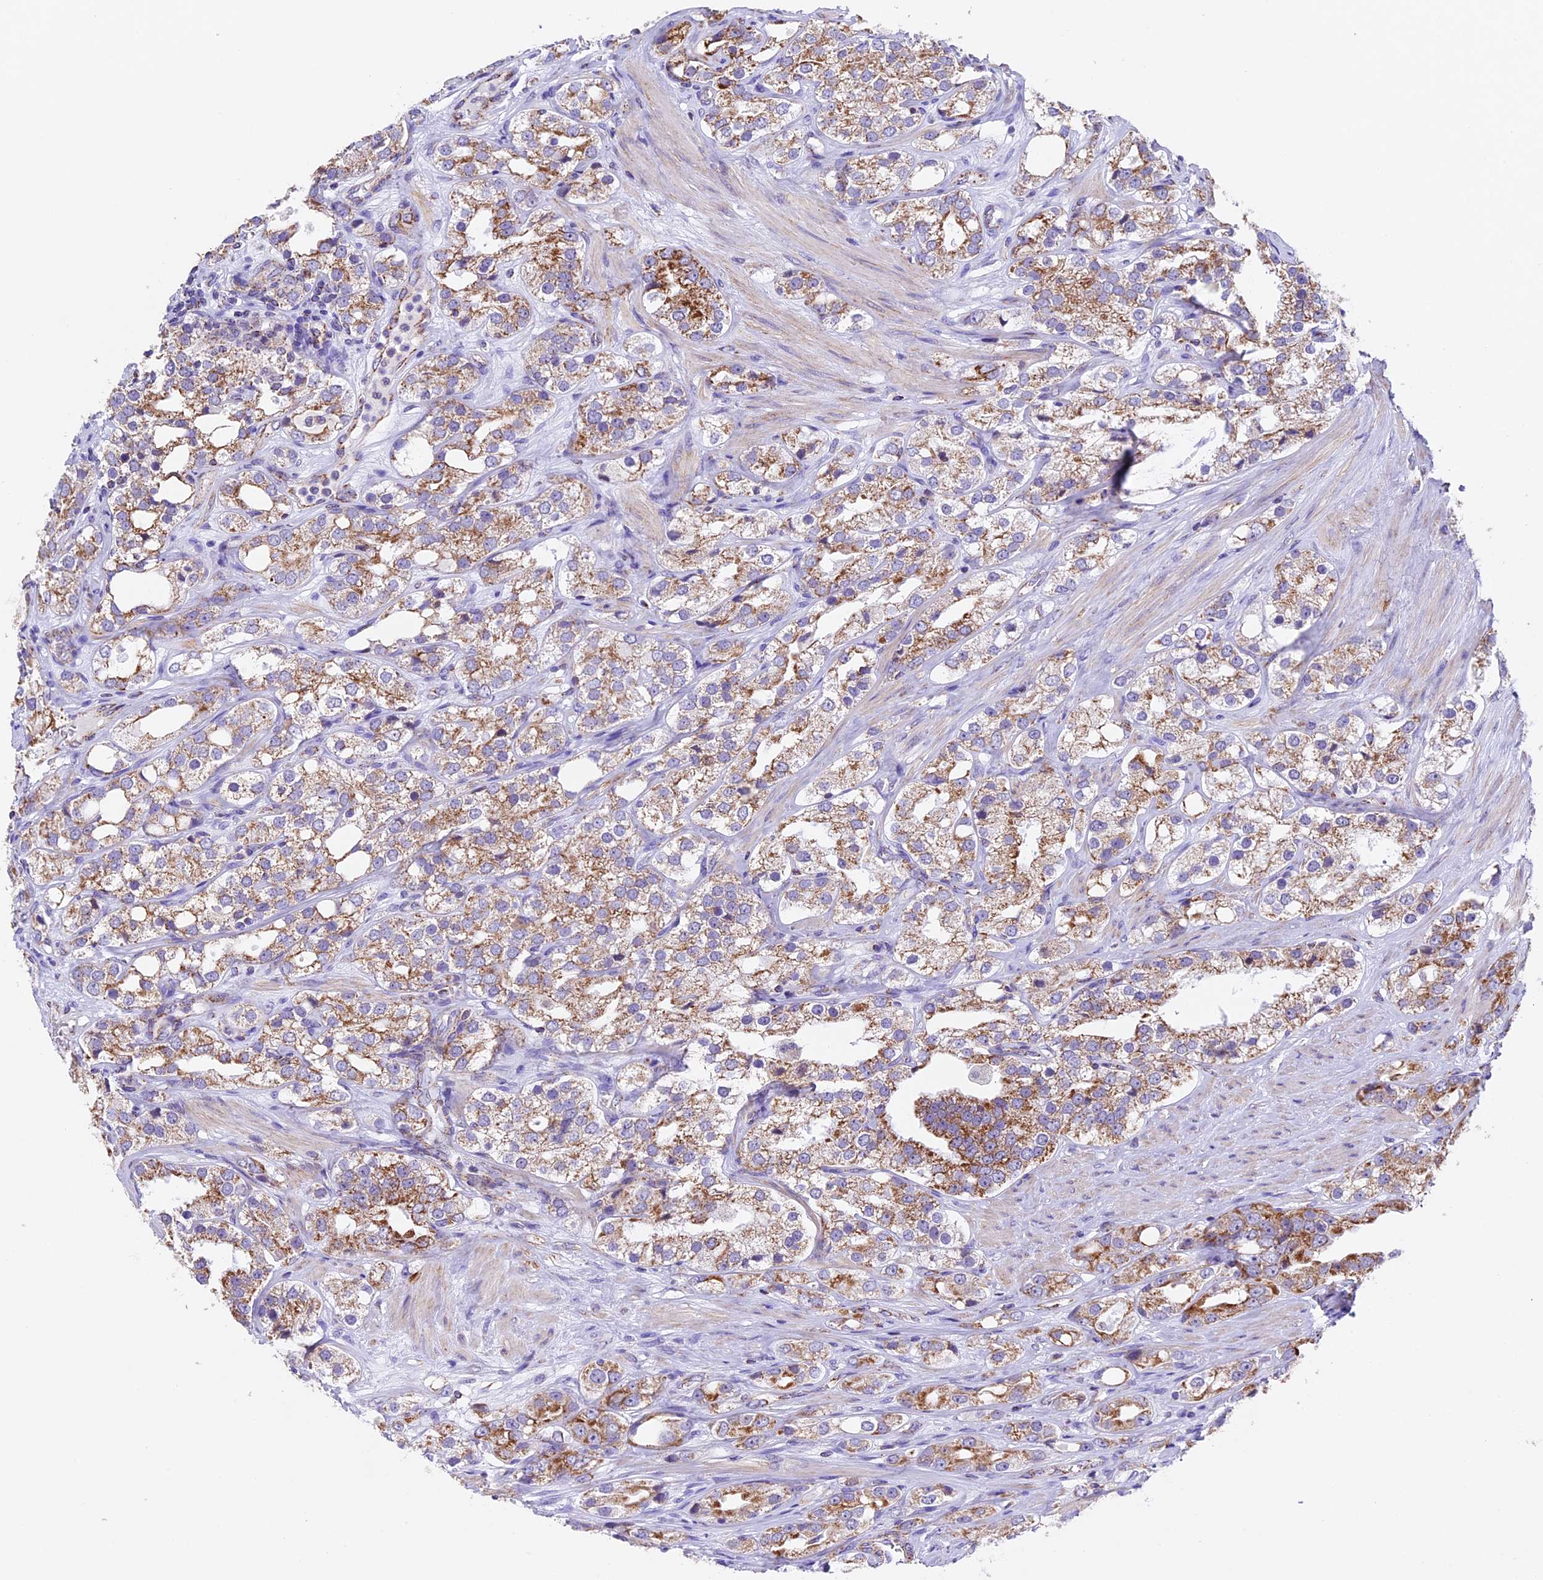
{"staining": {"intensity": "moderate", "quantity": ">75%", "location": "cytoplasmic/membranous"}, "tissue": "prostate cancer", "cell_type": "Tumor cells", "image_type": "cancer", "snomed": [{"axis": "morphology", "description": "Adenocarcinoma, NOS"}, {"axis": "topography", "description": "Prostate"}], "caption": "IHC of prostate cancer displays medium levels of moderate cytoplasmic/membranous staining in approximately >75% of tumor cells. (brown staining indicates protein expression, while blue staining denotes nuclei).", "gene": "TFAM", "patient": {"sex": "male", "age": 79}}